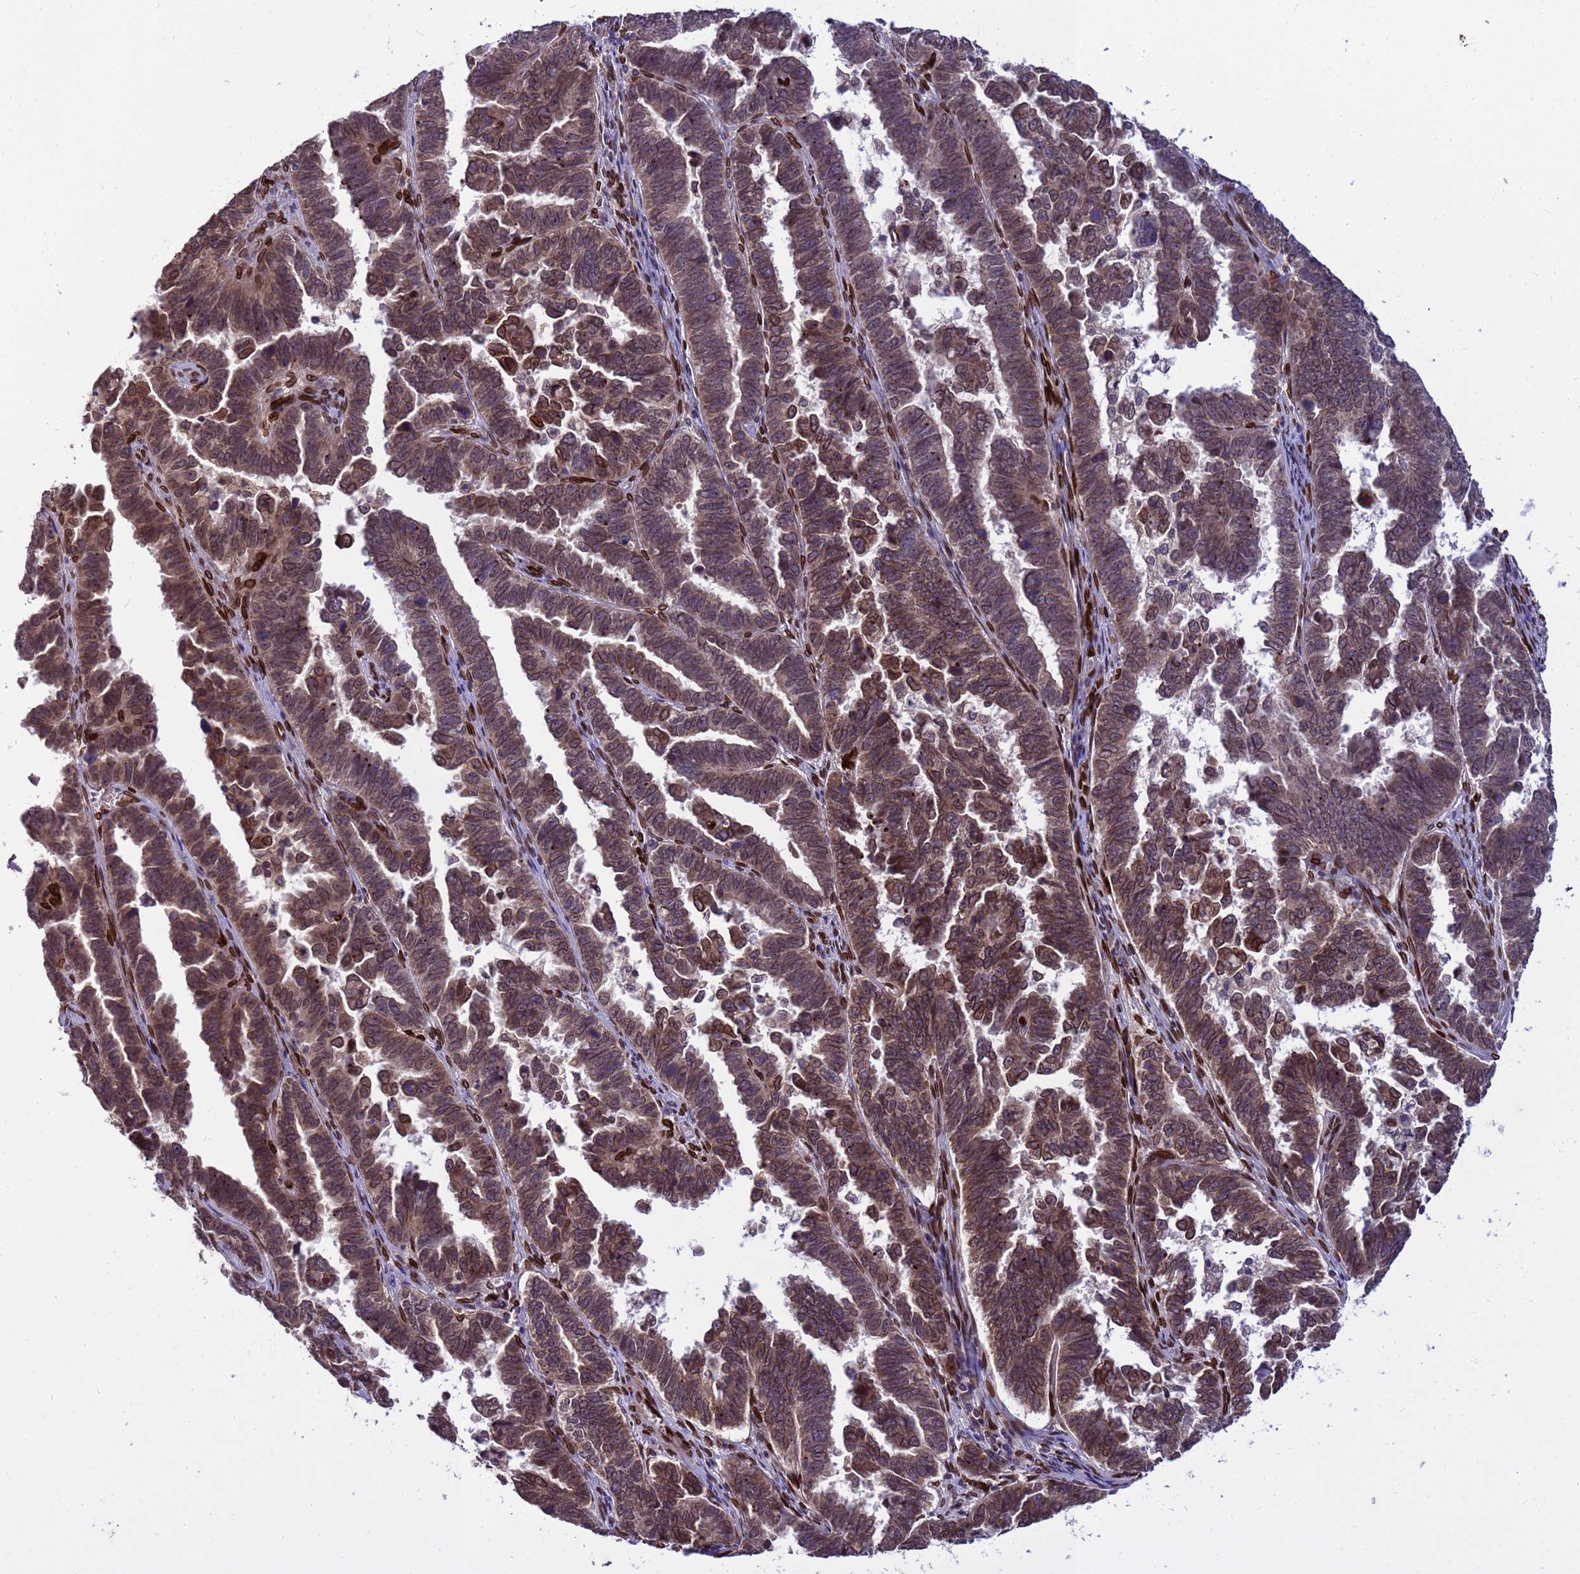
{"staining": {"intensity": "moderate", "quantity": ">75%", "location": "cytoplasmic/membranous,nuclear"}, "tissue": "endometrial cancer", "cell_type": "Tumor cells", "image_type": "cancer", "snomed": [{"axis": "morphology", "description": "Adenocarcinoma, NOS"}, {"axis": "topography", "description": "Endometrium"}], "caption": "Protein staining of endometrial adenocarcinoma tissue displays moderate cytoplasmic/membranous and nuclear expression in about >75% of tumor cells. (Brightfield microscopy of DAB IHC at high magnification).", "gene": "GPR135", "patient": {"sex": "female", "age": 75}}